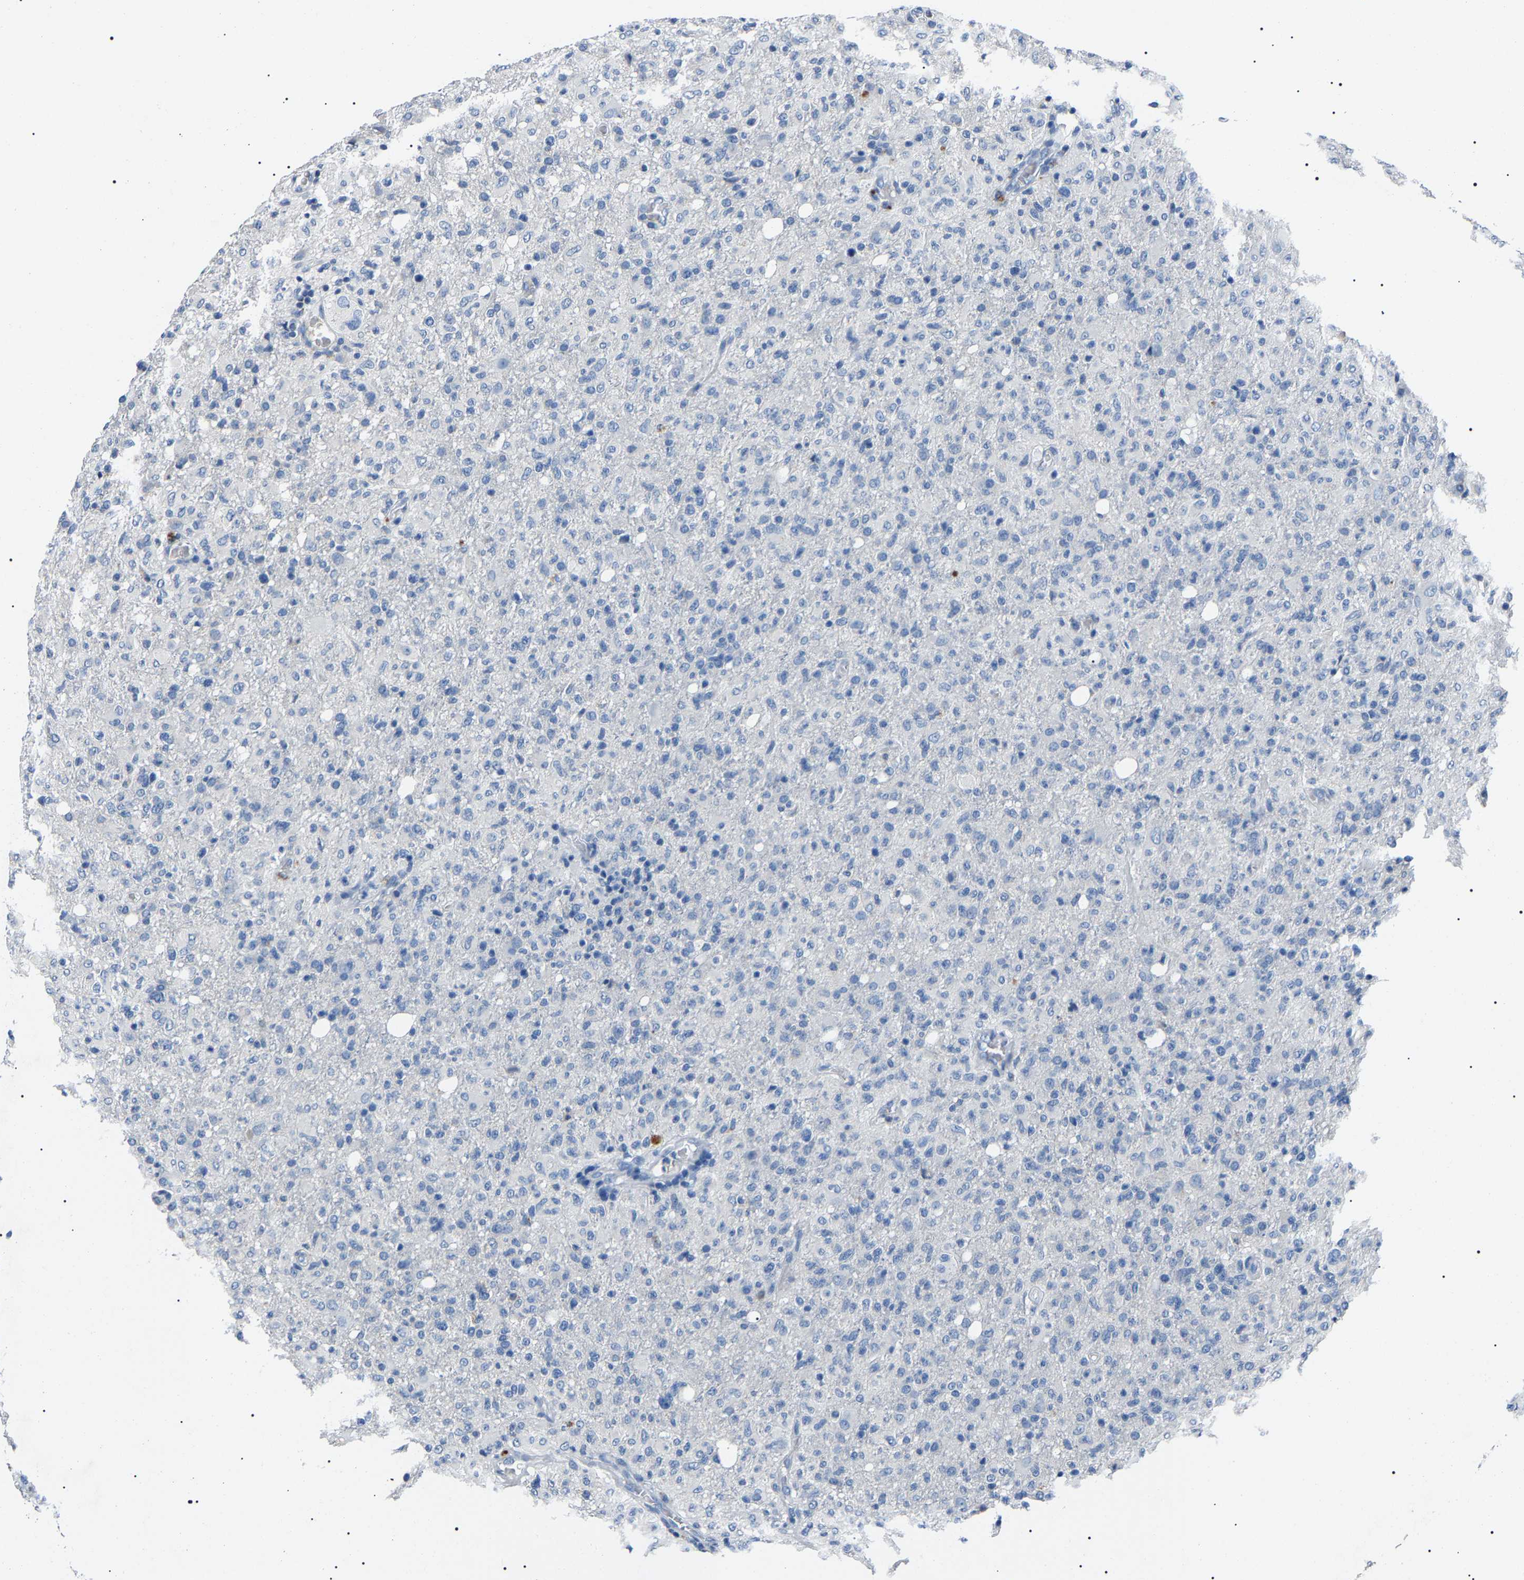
{"staining": {"intensity": "negative", "quantity": "none", "location": "none"}, "tissue": "glioma", "cell_type": "Tumor cells", "image_type": "cancer", "snomed": [{"axis": "morphology", "description": "Glioma, malignant, High grade"}, {"axis": "topography", "description": "Brain"}], "caption": "The micrograph exhibits no significant expression in tumor cells of high-grade glioma (malignant).", "gene": "KLK15", "patient": {"sex": "female", "age": 57}}